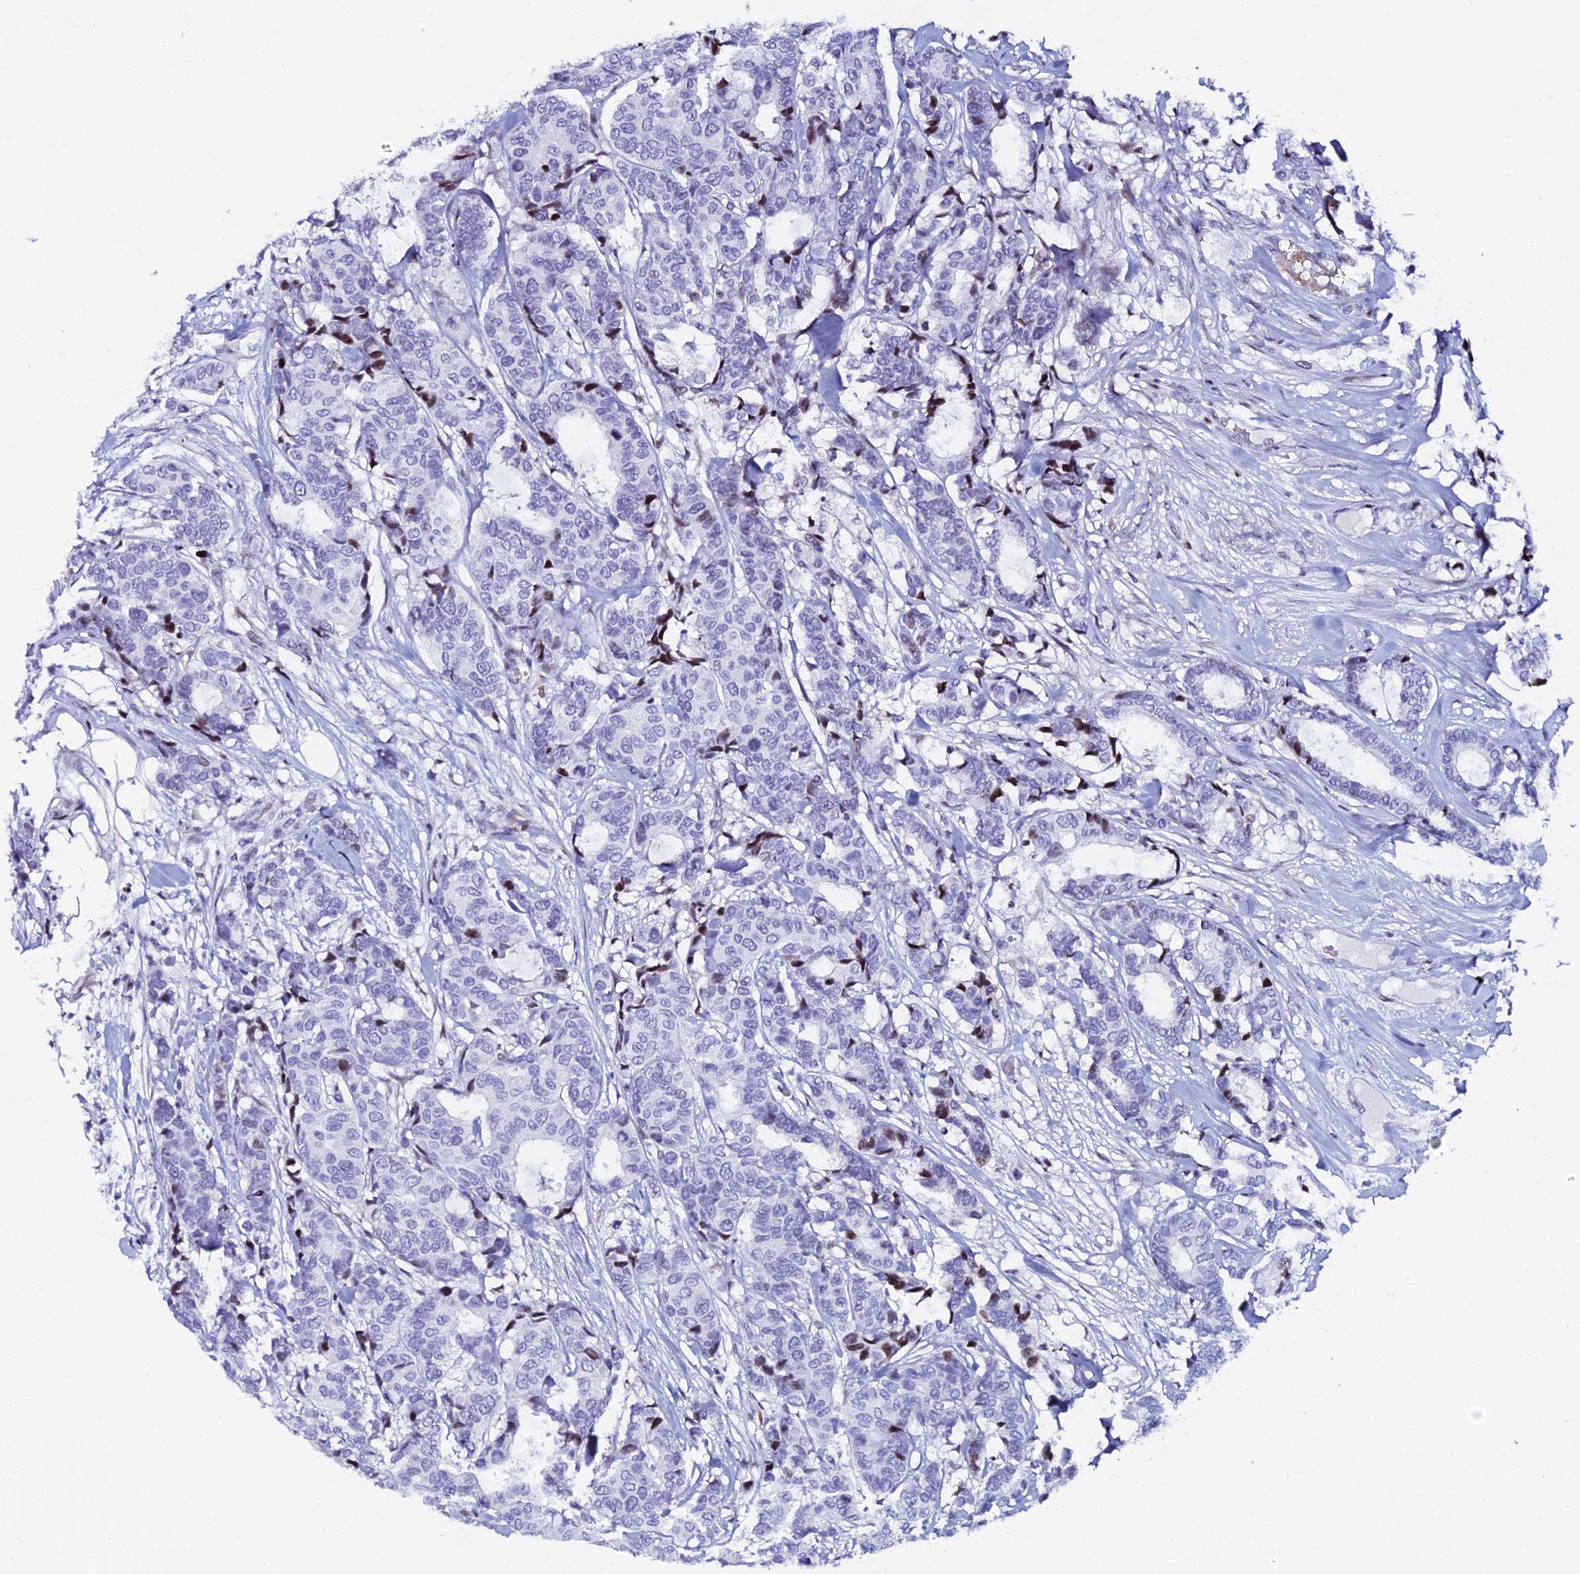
{"staining": {"intensity": "moderate", "quantity": "<25%", "location": "nuclear"}, "tissue": "breast cancer", "cell_type": "Tumor cells", "image_type": "cancer", "snomed": [{"axis": "morphology", "description": "Duct carcinoma"}, {"axis": "topography", "description": "Breast"}], "caption": "Breast invasive ductal carcinoma stained with IHC shows moderate nuclear expression in about <25% of tumor cells.", "gene": "MYNN", "patient": {"sex": "female", "age": 87}}